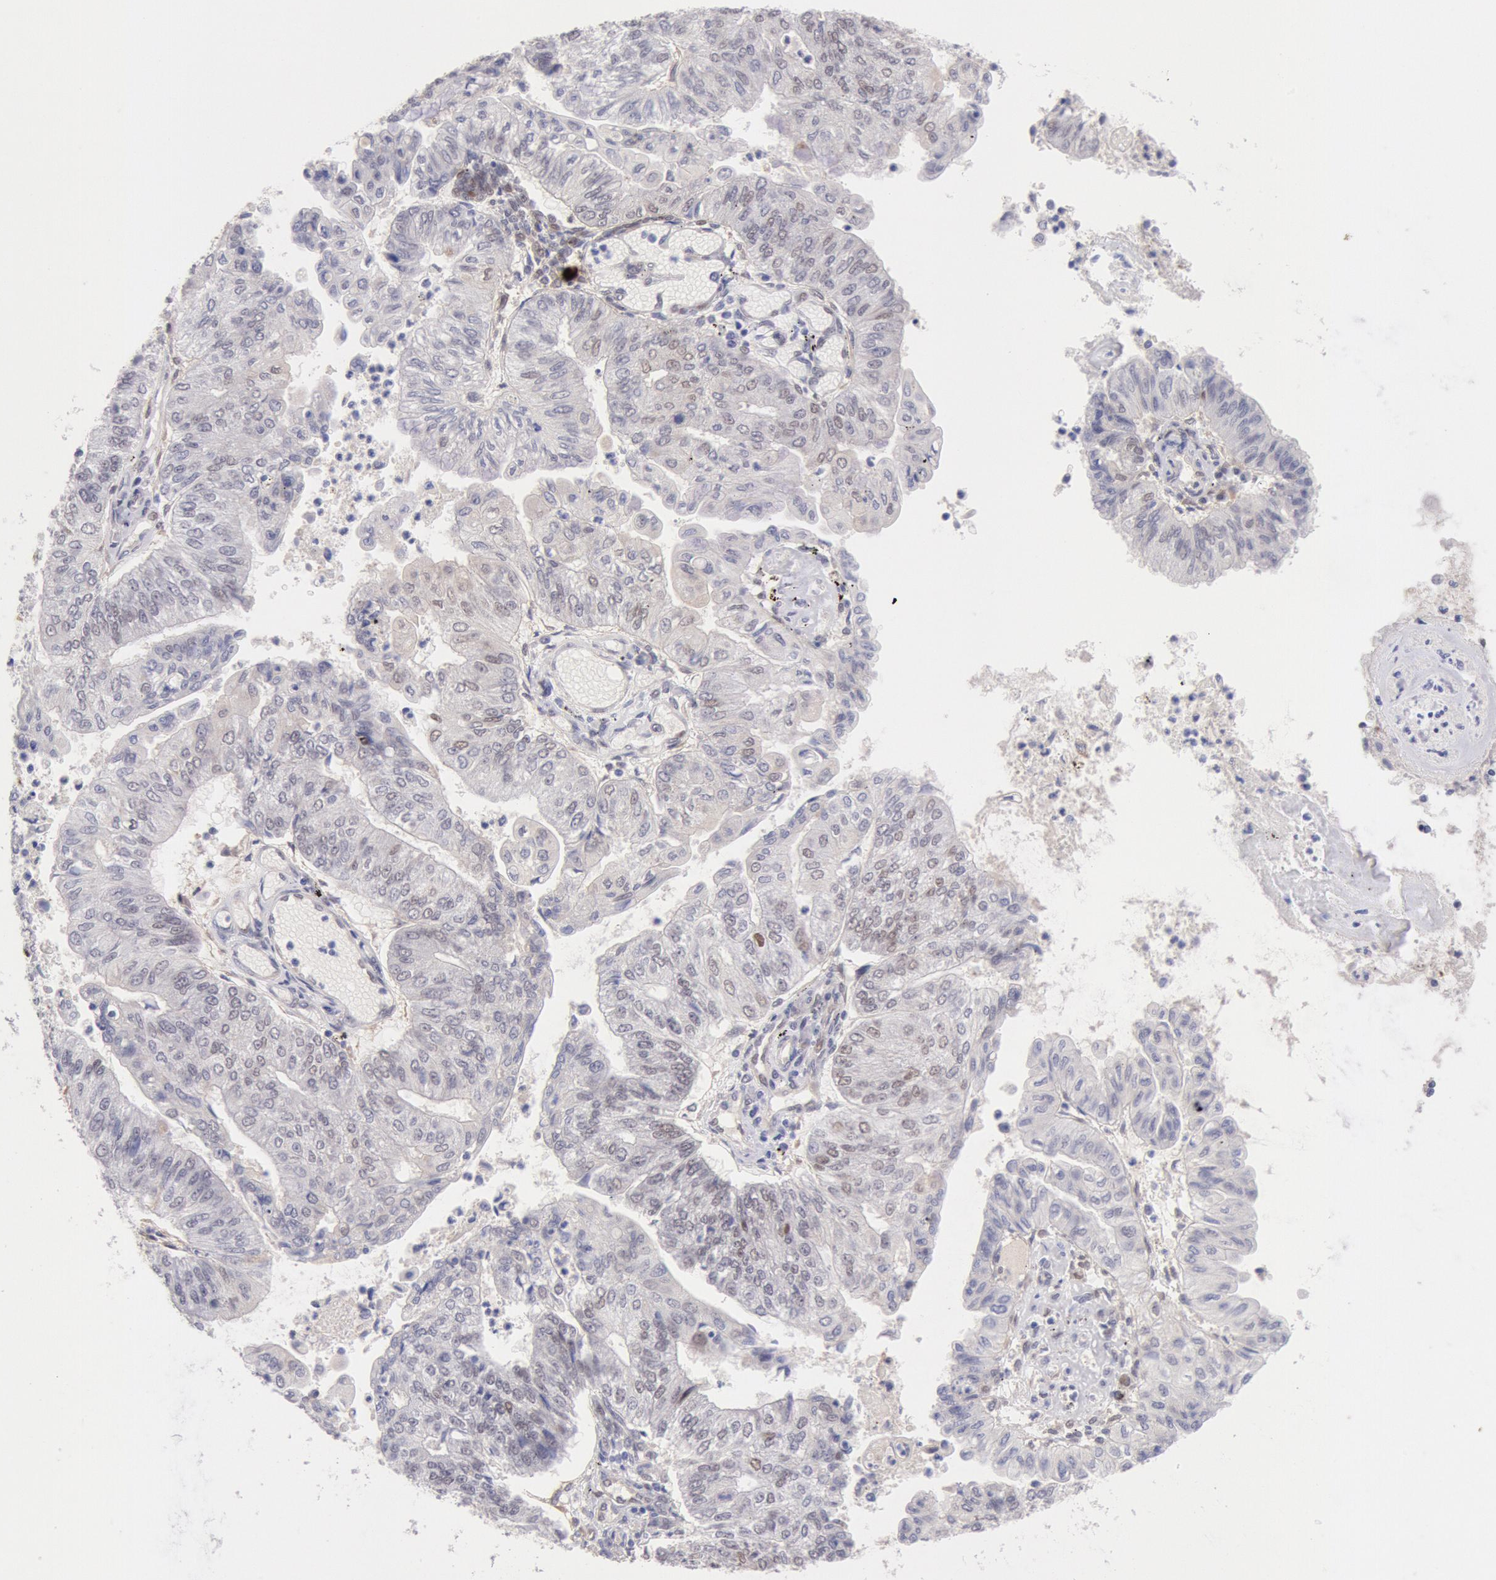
{"staining": {"intensity": "weak", "quantity": "25%-75%", "location": "nuclear"}, "tissue": "endometrial cancer", "cell_type": "Tumor cells", "image_type": "cancer", "snomed": [{"axis": "morphology", "description": "Adenocarcinoma, NOS"}, {"axis": "topography", "description": "Endometrium"}], "caption": "The photomicrograph displays a brown stain indicating the presence of a protein in the nuclear of tumor cells in endometrial adenocarcinoma. (brown staining indicates protein expression, while blue staining denotes nuclei).", "gene": "CDKN2B", "patient": {"sex": "female", "age": 59}}